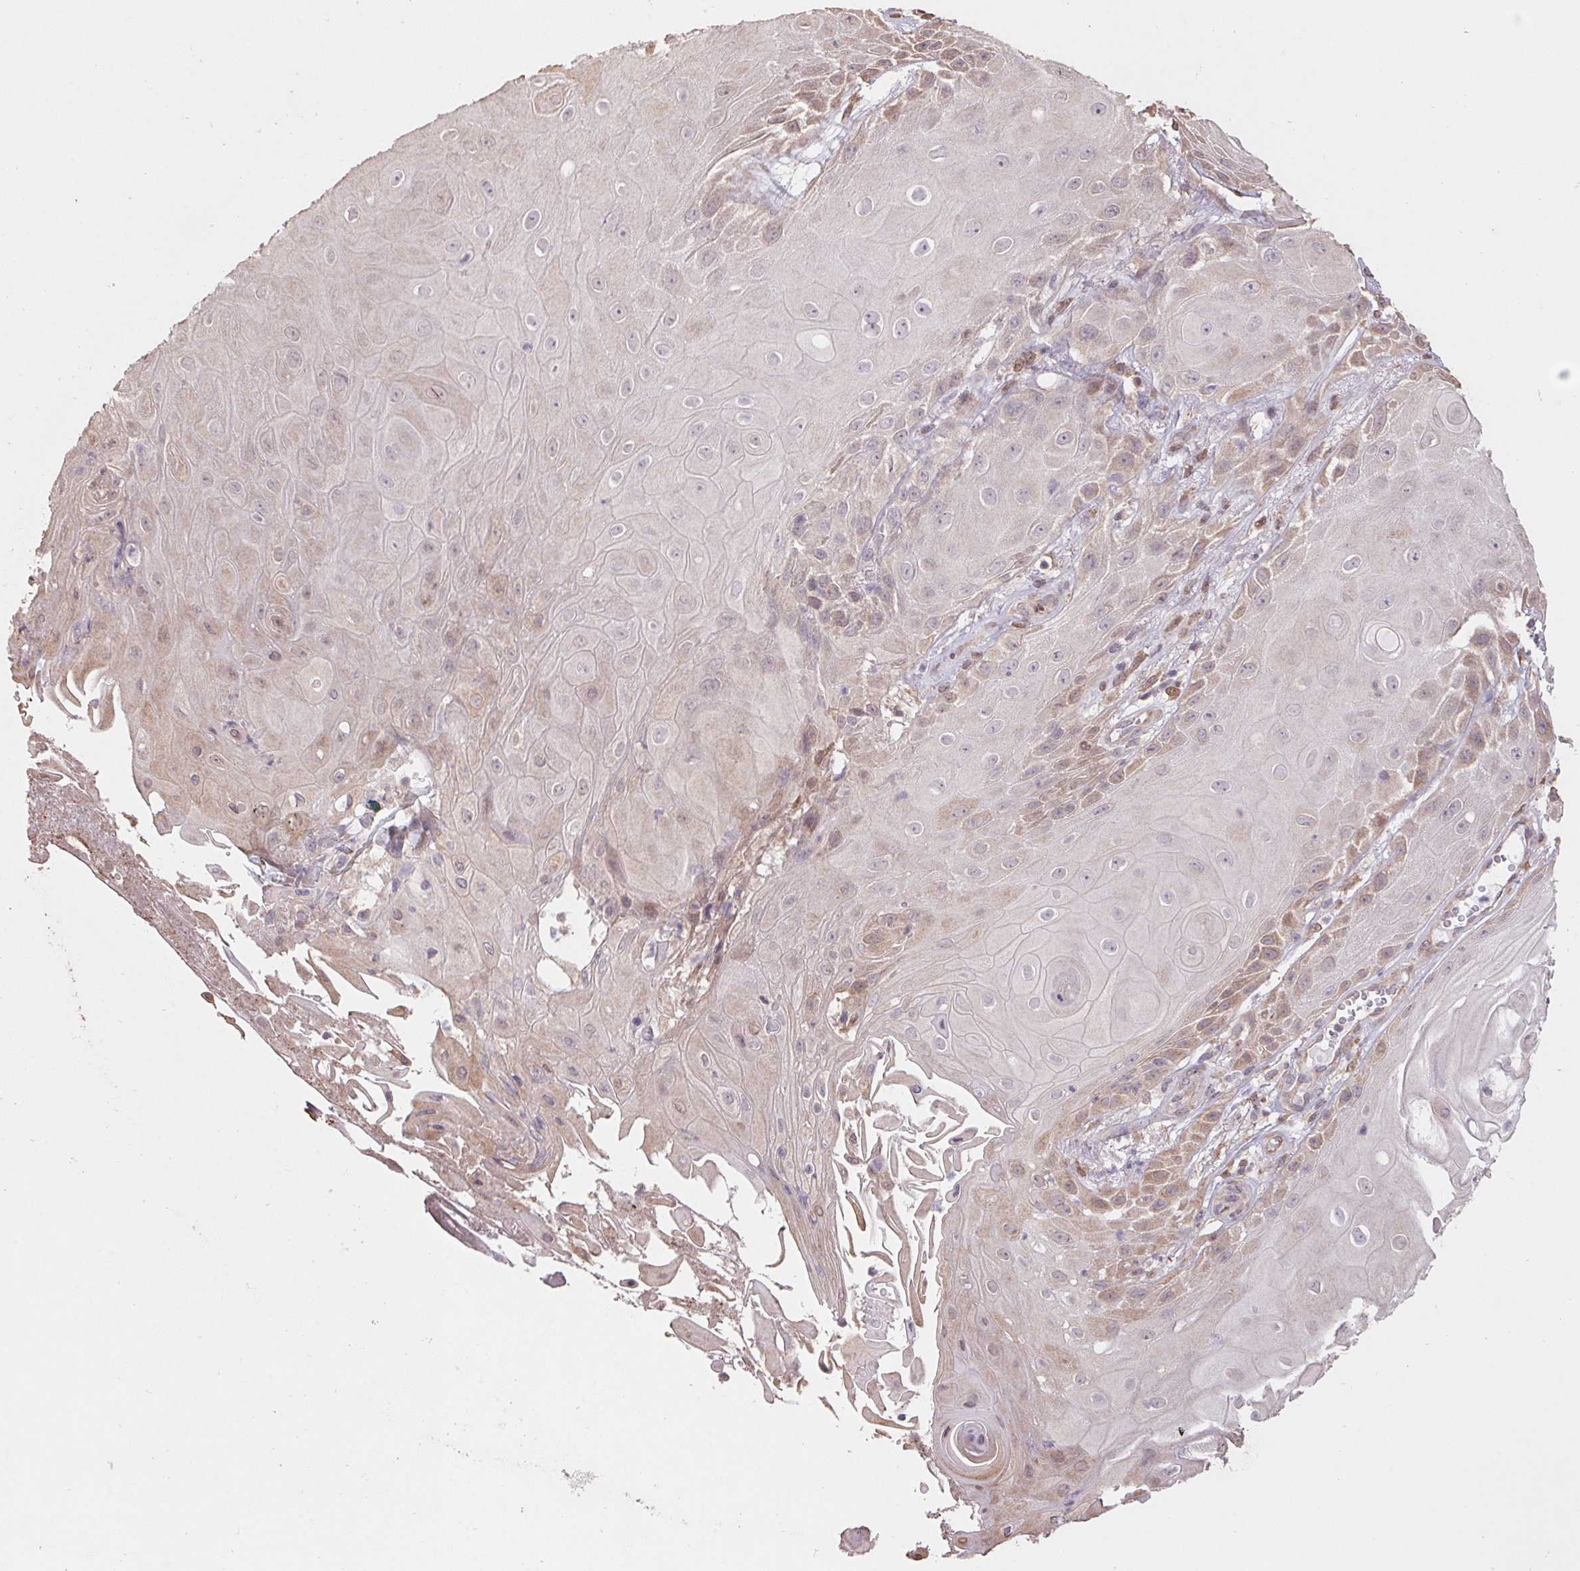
{"staining": {"intensity": "moderate", "quantity": "<25%", "location": "cytoplasmic/membranous,nuclear"}, "tissue": "skin cancer", "cell_type": "Tumor cells", "image_type": "cancer", "snomed": [{"axis": "morphology", "description": "Squamous cell carcinoma, NOS"}, {"axis": "topography", "description": "Skin"}], "caption": "This is an image of immunohistochemistry staining of squamous cell carcinoma (skin), which shows moderate positivity in the cytoplasmic/membranous and nuclear of tumor cells.", "gene": "CUTA", "patient": {"sex": "male", "age": 62}}